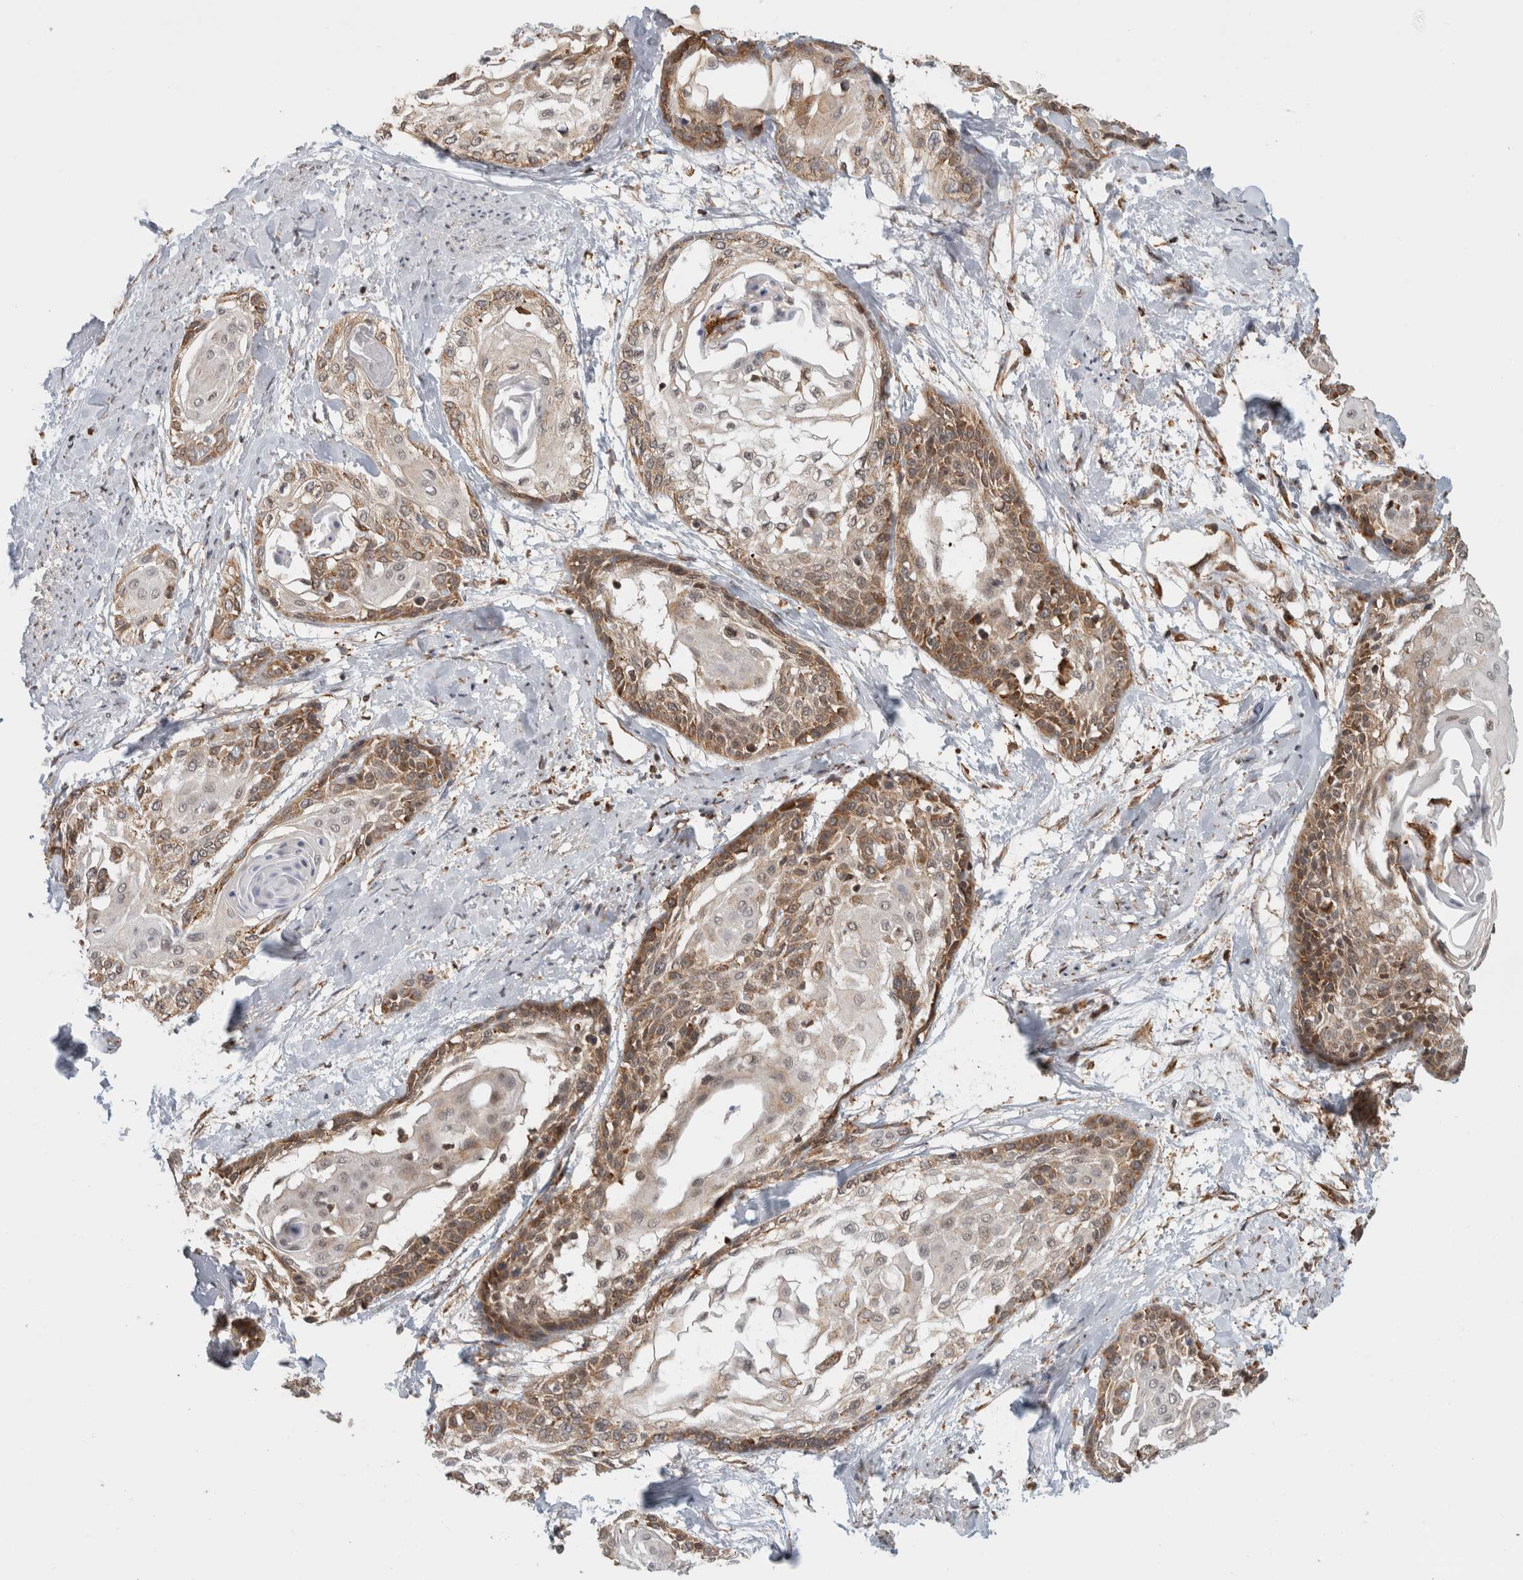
{"staining": {"intensity": "moderate", "quantity": ">75%", "location": "cytoplasmic/membranous"}, "tissue": "cervical cancer", "cell_type": "Tumor cells", "image_type": "cancer", "snomed": [{"axis": "morphology", "description": "Squamous cell carcinoma, NOS"}, {"axis": "topography", "description": "Cervix"}], "caption": "DAB immunohistochemical staining of human squamous cell carcinoma (cervical) shows moderate cytoplasmic/membranous protein staining in approximately >75% of tumor cells.", "gene": "MS4A7", "patient": {"sex": "female", "age": 57}}